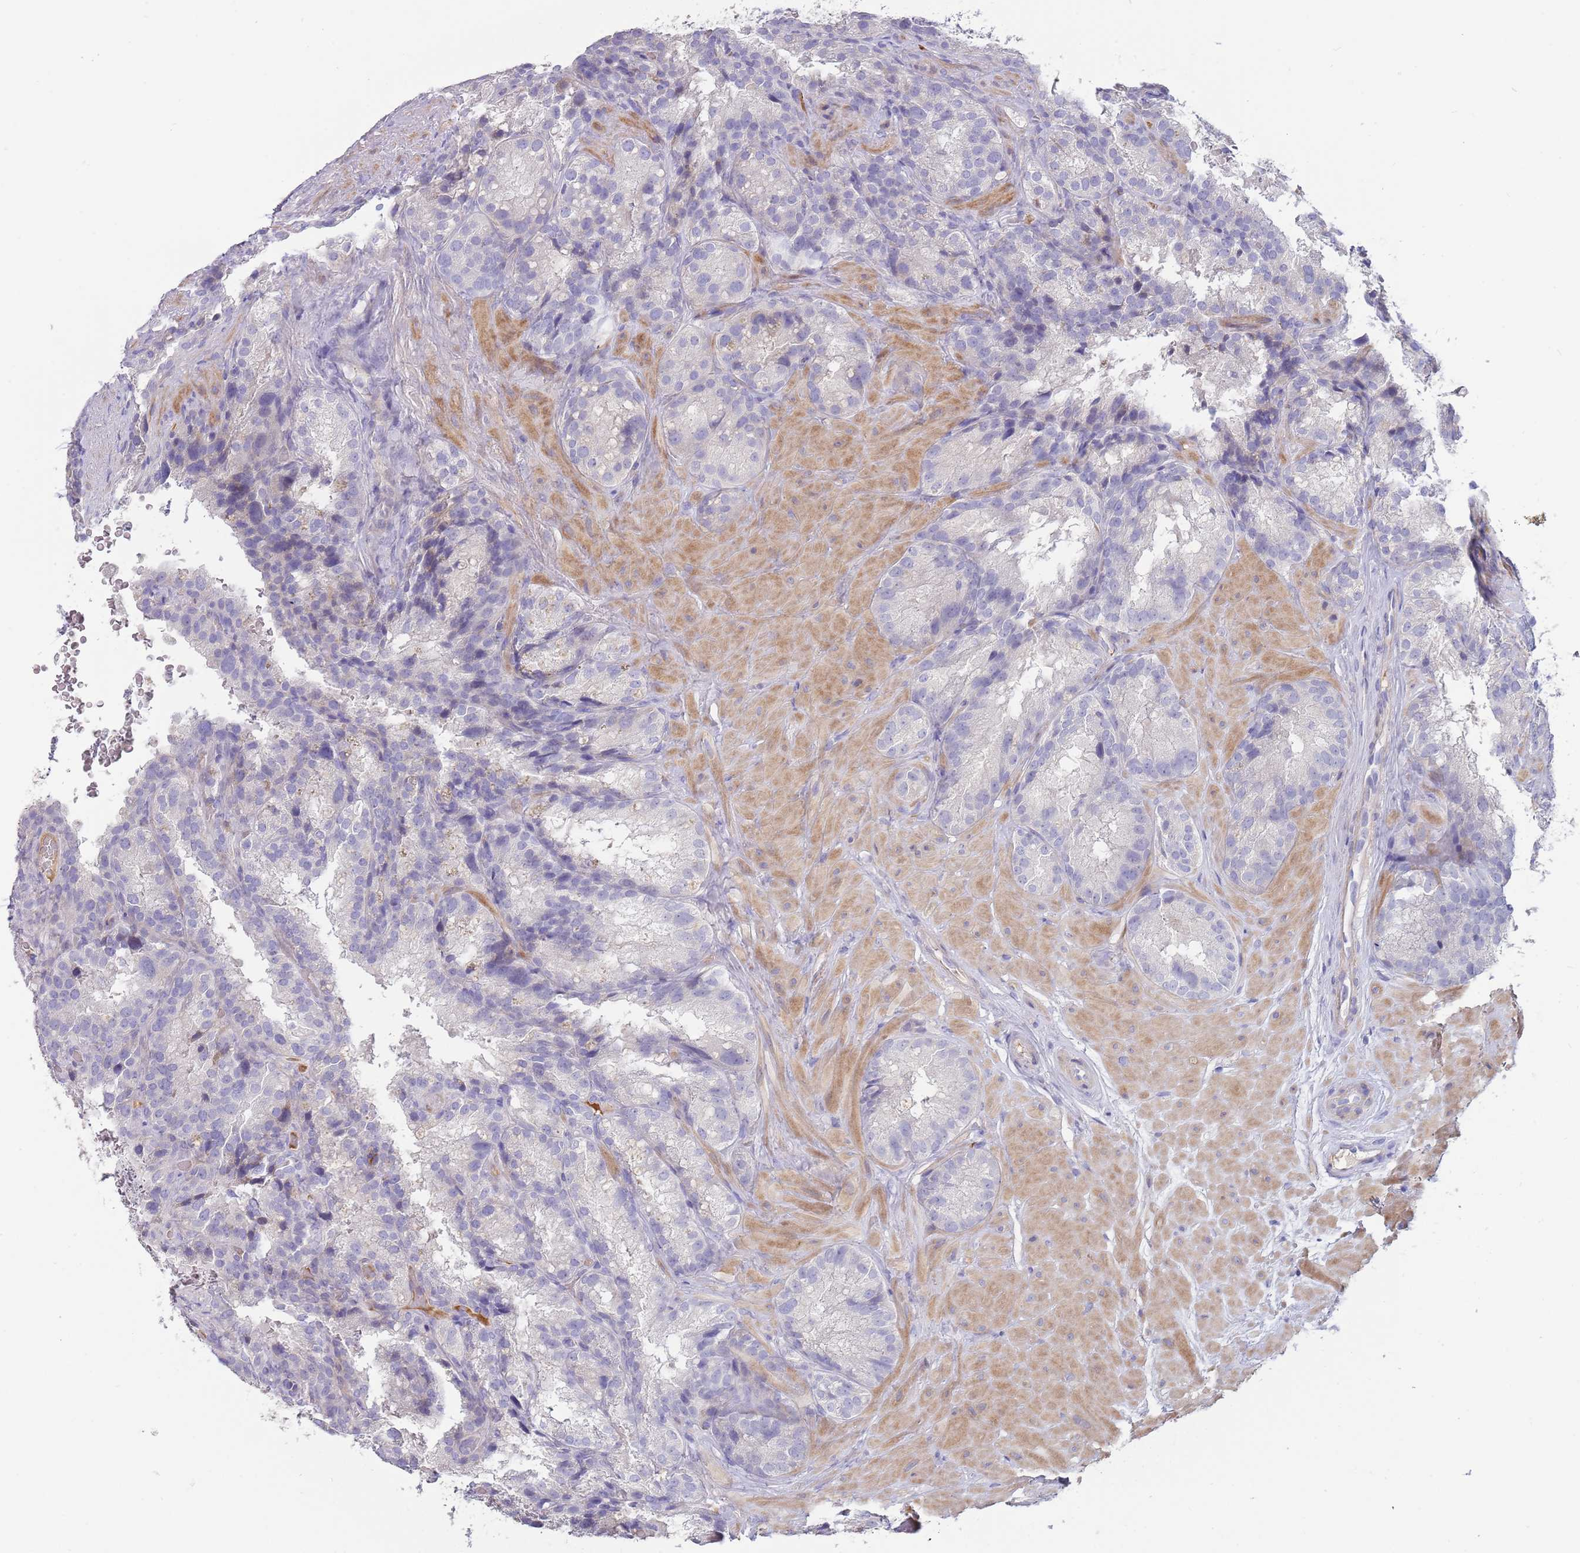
{"staining": {"intensity": "negative", "quantity": "none", "location": "none"}, "tissue": "seminal vesicle", "cell_type": "Glandular cells", "image_type": "normal", "snomed": [{"axis": "morphology", "description": "Normal tissue, NOS"}, {"axis": "topography", "description": "Seminal veicle"}], "caption": "A high-resolution image shows IHC staining of unremarkable seminal vesicle, which demonstrates no significant staining in glandular cells.", "gene": "SUSD1", "patient": {"sex": "male", "age": 58}}